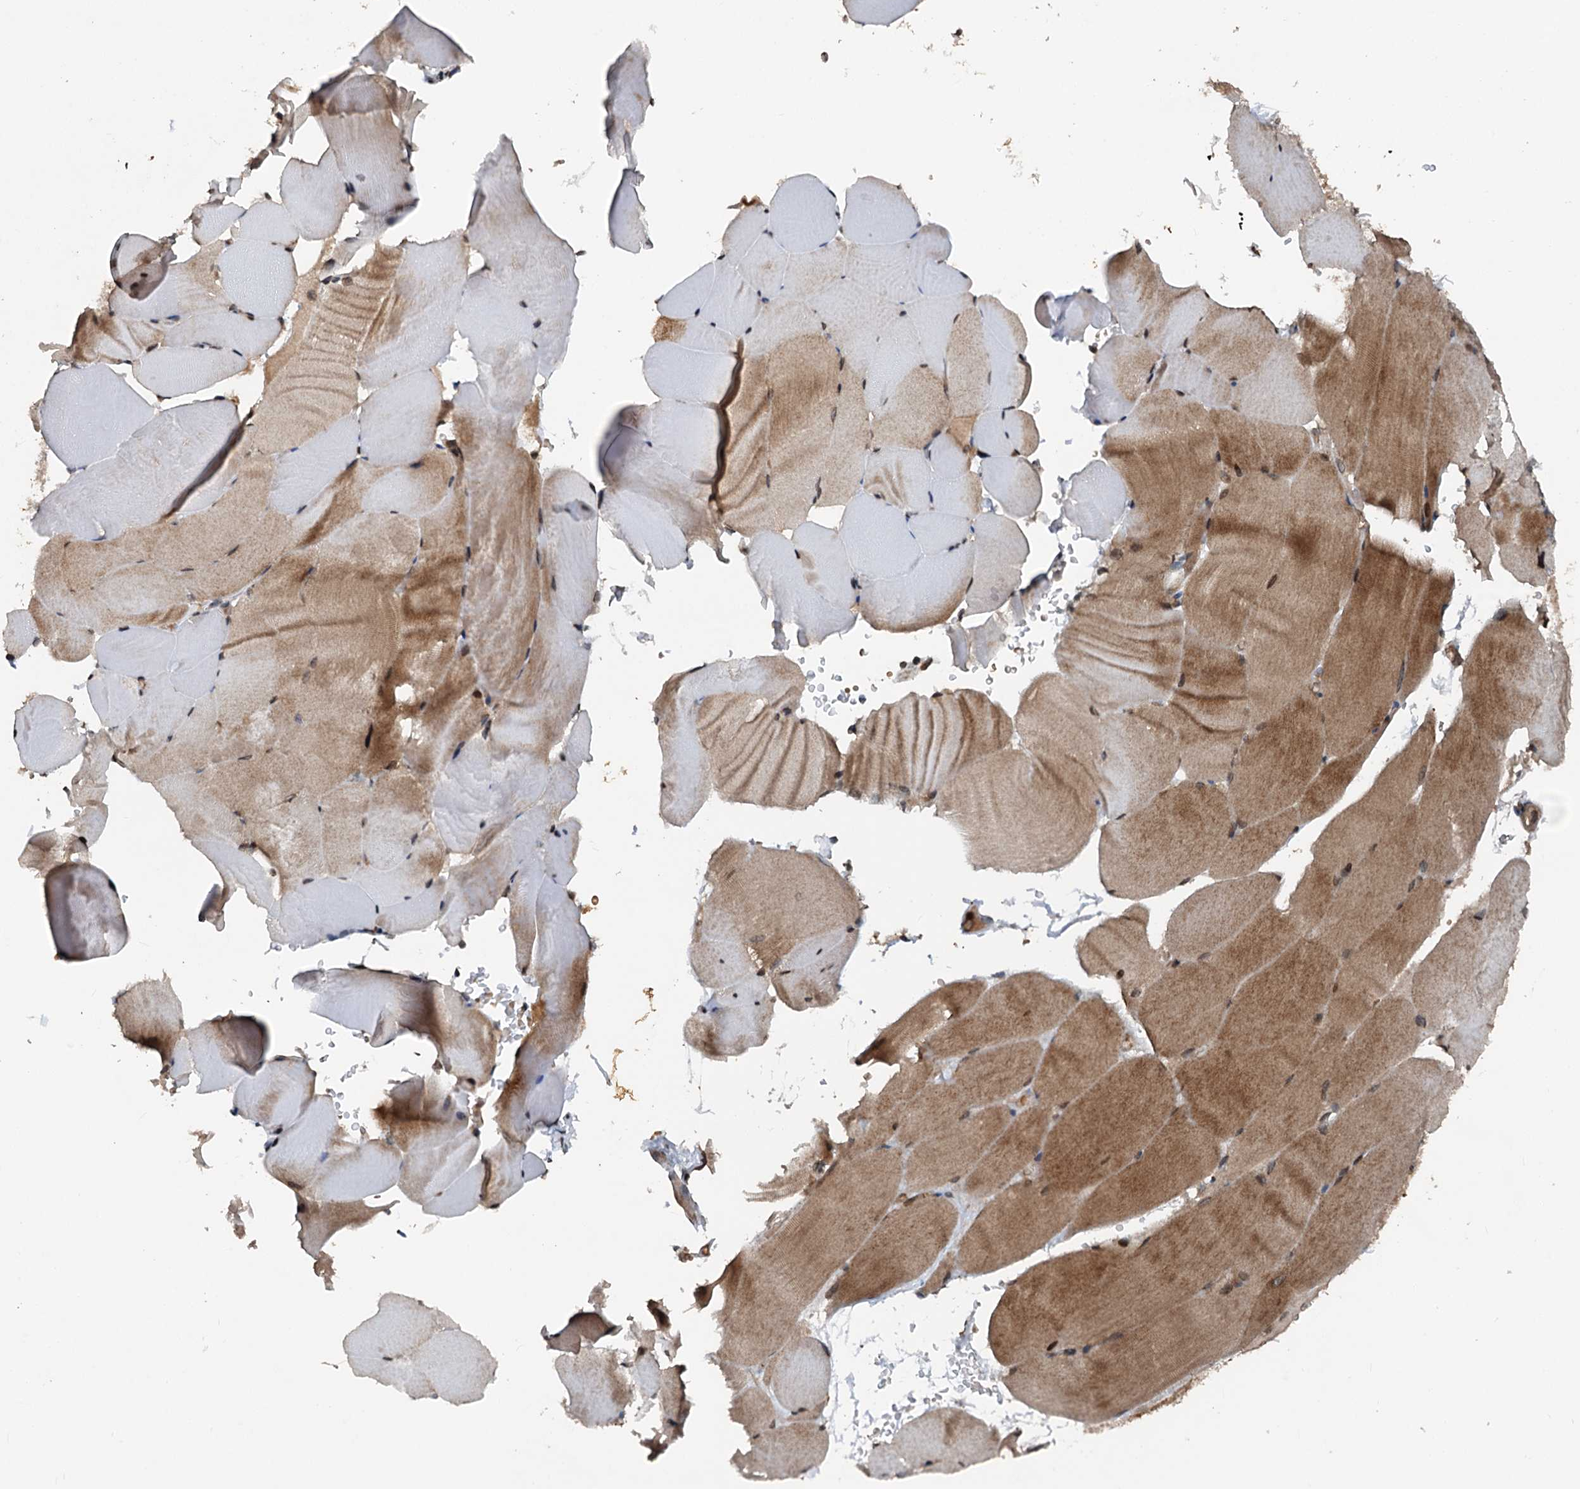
{"staining": {"intensity": "moderate", "quantity": ">75%", "location": "cytoplasmic/membranous,nuclear"}, "tissue": "skeletal muscle", "cell_type": "Myocytes", "image_type": "normal", "snomed": [{"axis": "morphology", "description": "Normal tissue, NOS"}, {"axis": "topography", "description": "Skeletal muscle"}, {"axis": "topography", "description": "Parathyroid gland"}], "caption": "Immunohistochemistry photomicrograph of unremarkable skeletal muscle: skeletal muscle stained using immunohistochemistry (IHC) shows medium levels of moderate protein expression localized specifically in the cytoplasmic/membranous,nuclear of myocytes, appearing as a cytoplasmic/membranous,nuclear brown color.", "gene": "N4BP2L2", "patient": {"sex": "female", "age": 37}}